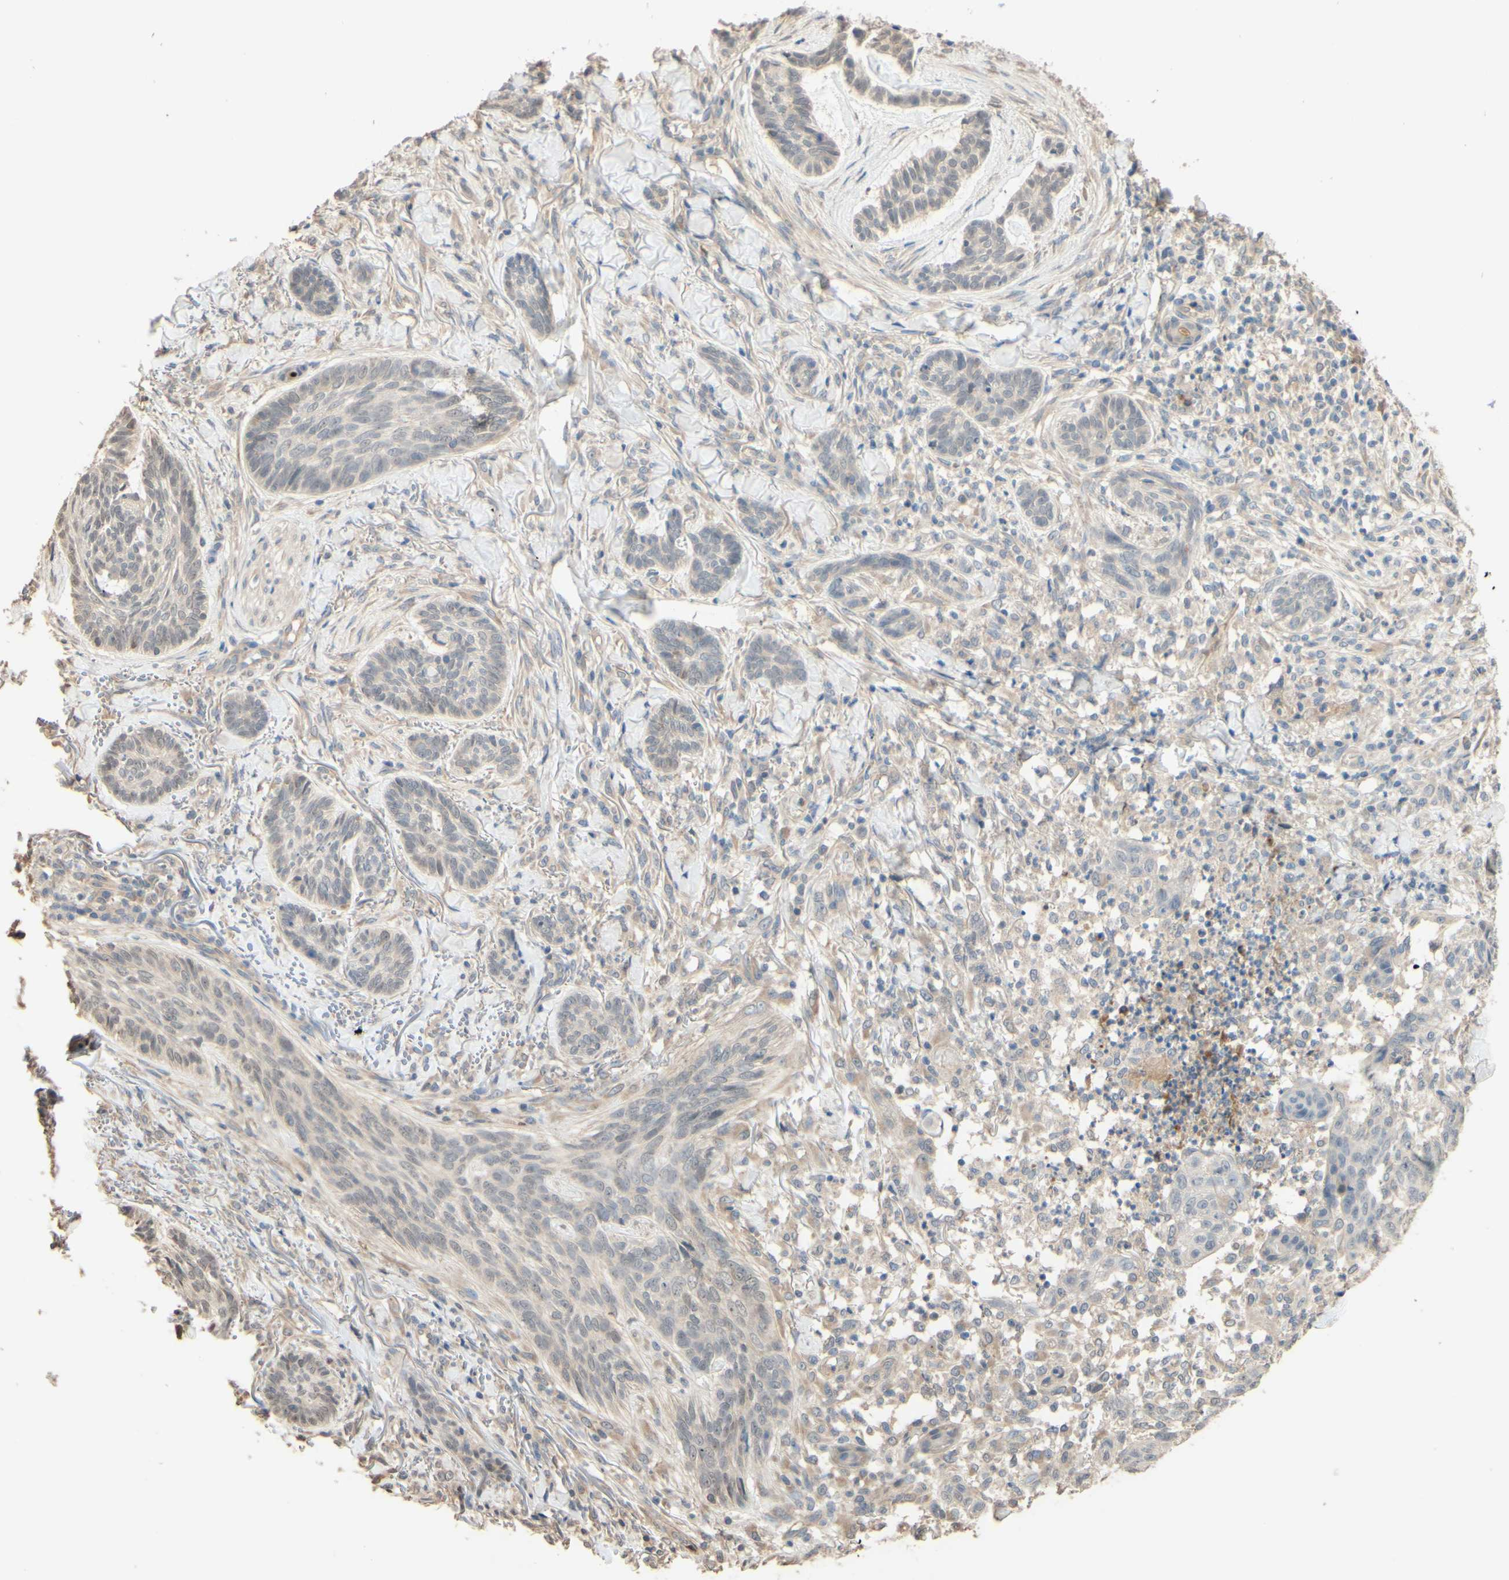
{"staining": {"intensity": "negative", "quantity": "none", "location": "none"}, "tissue": "skin cancer", "cell_type": "Tumor cells", "image_type": "cancer", "snomed": [{"axis": "morphology", "description": "Basal cell carcinoma"}, {"axis": "topography", "description": "Skin"}], "caption": "Photomicrograph shows no protein expression in tumor cells of skin basal cell carcinoma tissue.", "gene": "SMIM19", "patient": {"sex": "male", "age": 43}}